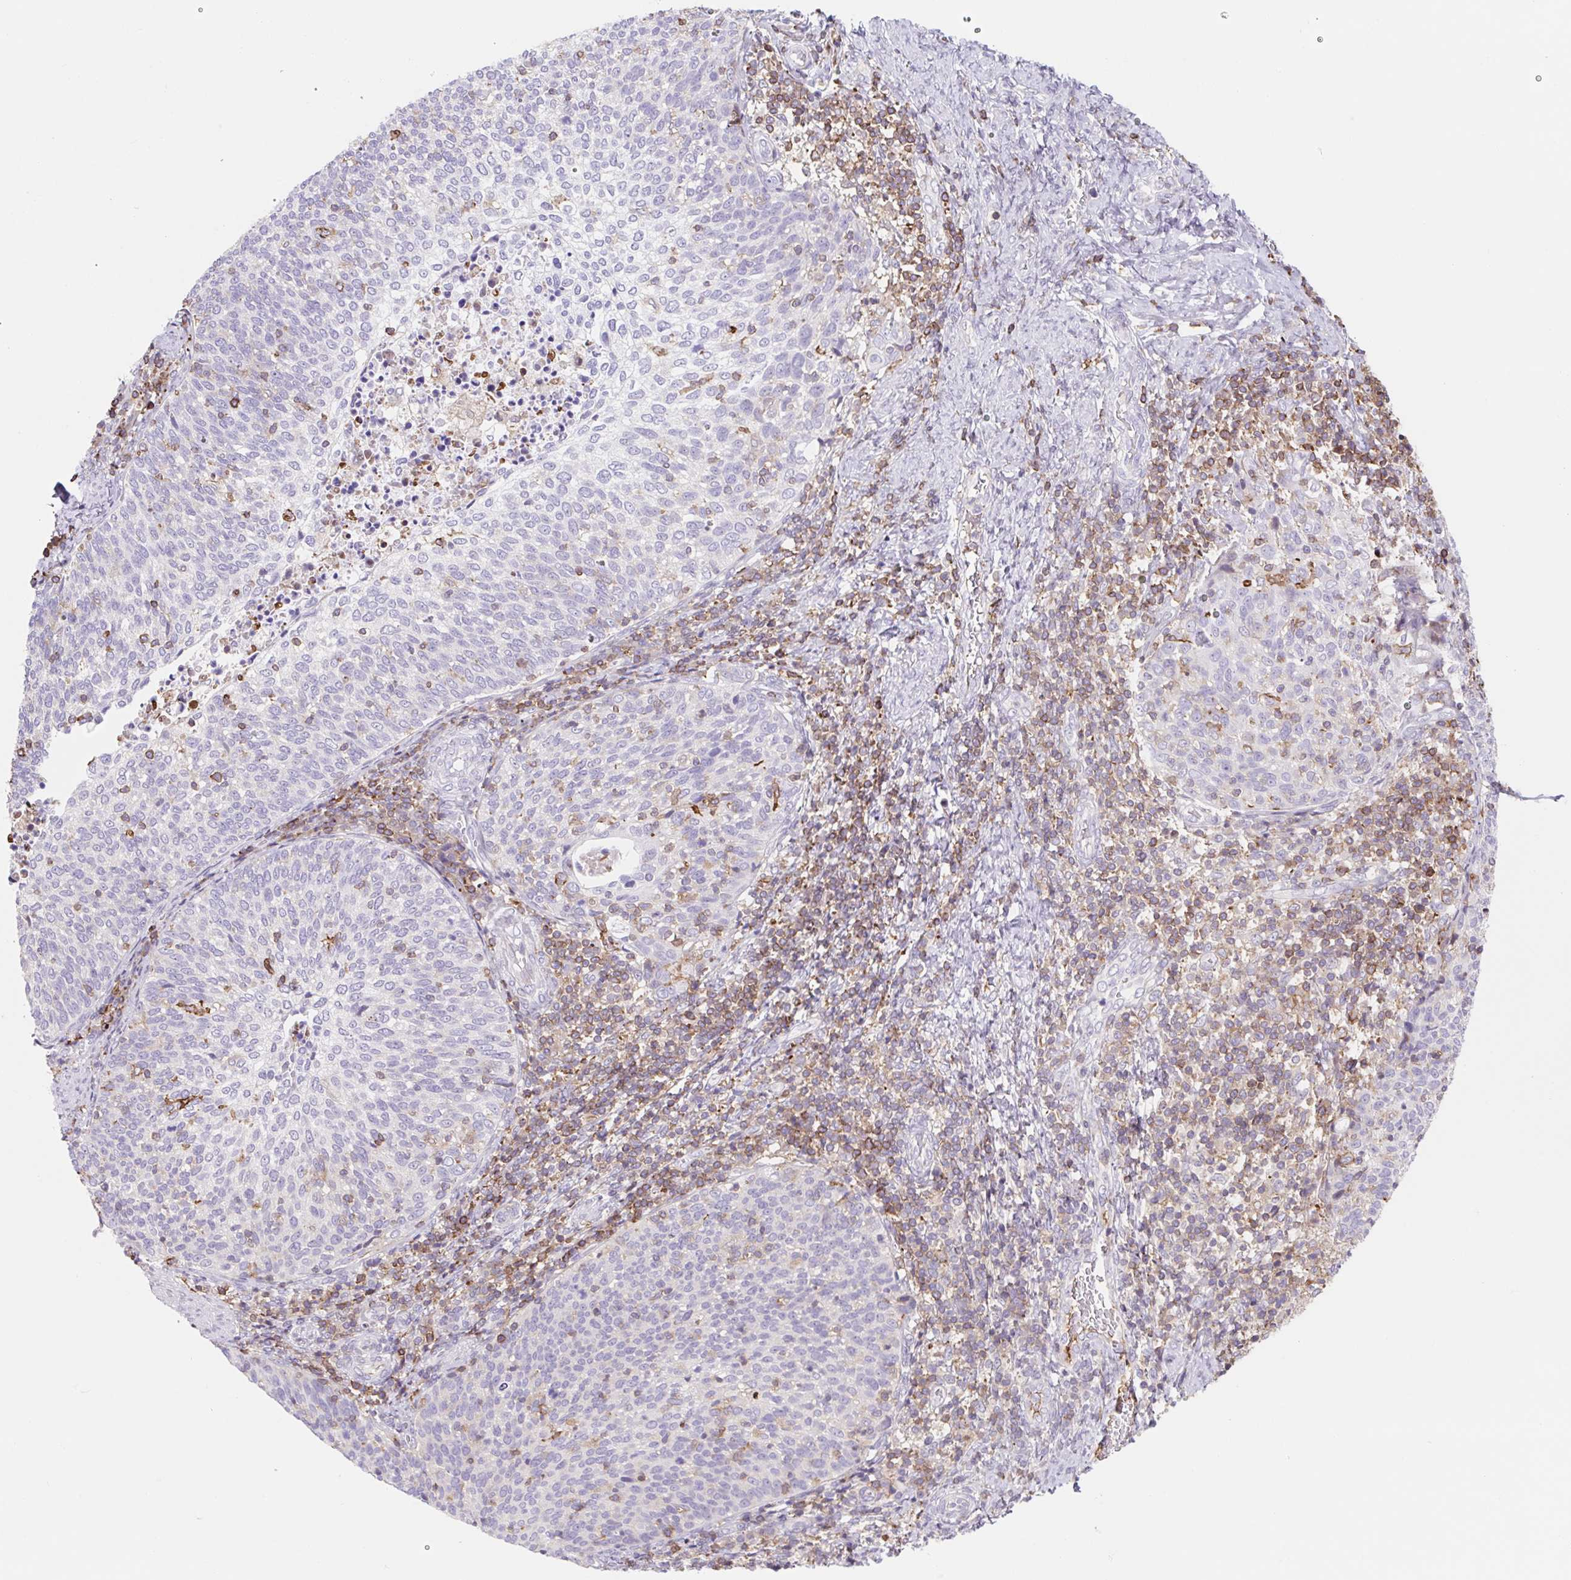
{"staining": {"intensity": "negative", "quantity": "none", "location": "none"}, "tissue": "cervical cancer", "cell_type": "Tumor cells", "image_type": "cancer", "snomed": [{"axis": "morphology", "description": "Squamous cell carcinoma, NOS"}, {"axis": "topography", "description": "Cervix"}], "caption": "DAB immunohistochemical staining of human cervical cancer (squamous cell carcinoma) reveals no significant positivity in tumor cells. (Stains: DAB immunohistochemistry with hematoxylin counter stain, Microscopy: brightfield microscopy at high magnification).", "gene": "TPRG1", "patient": {"sex": "female", "age": 61}}